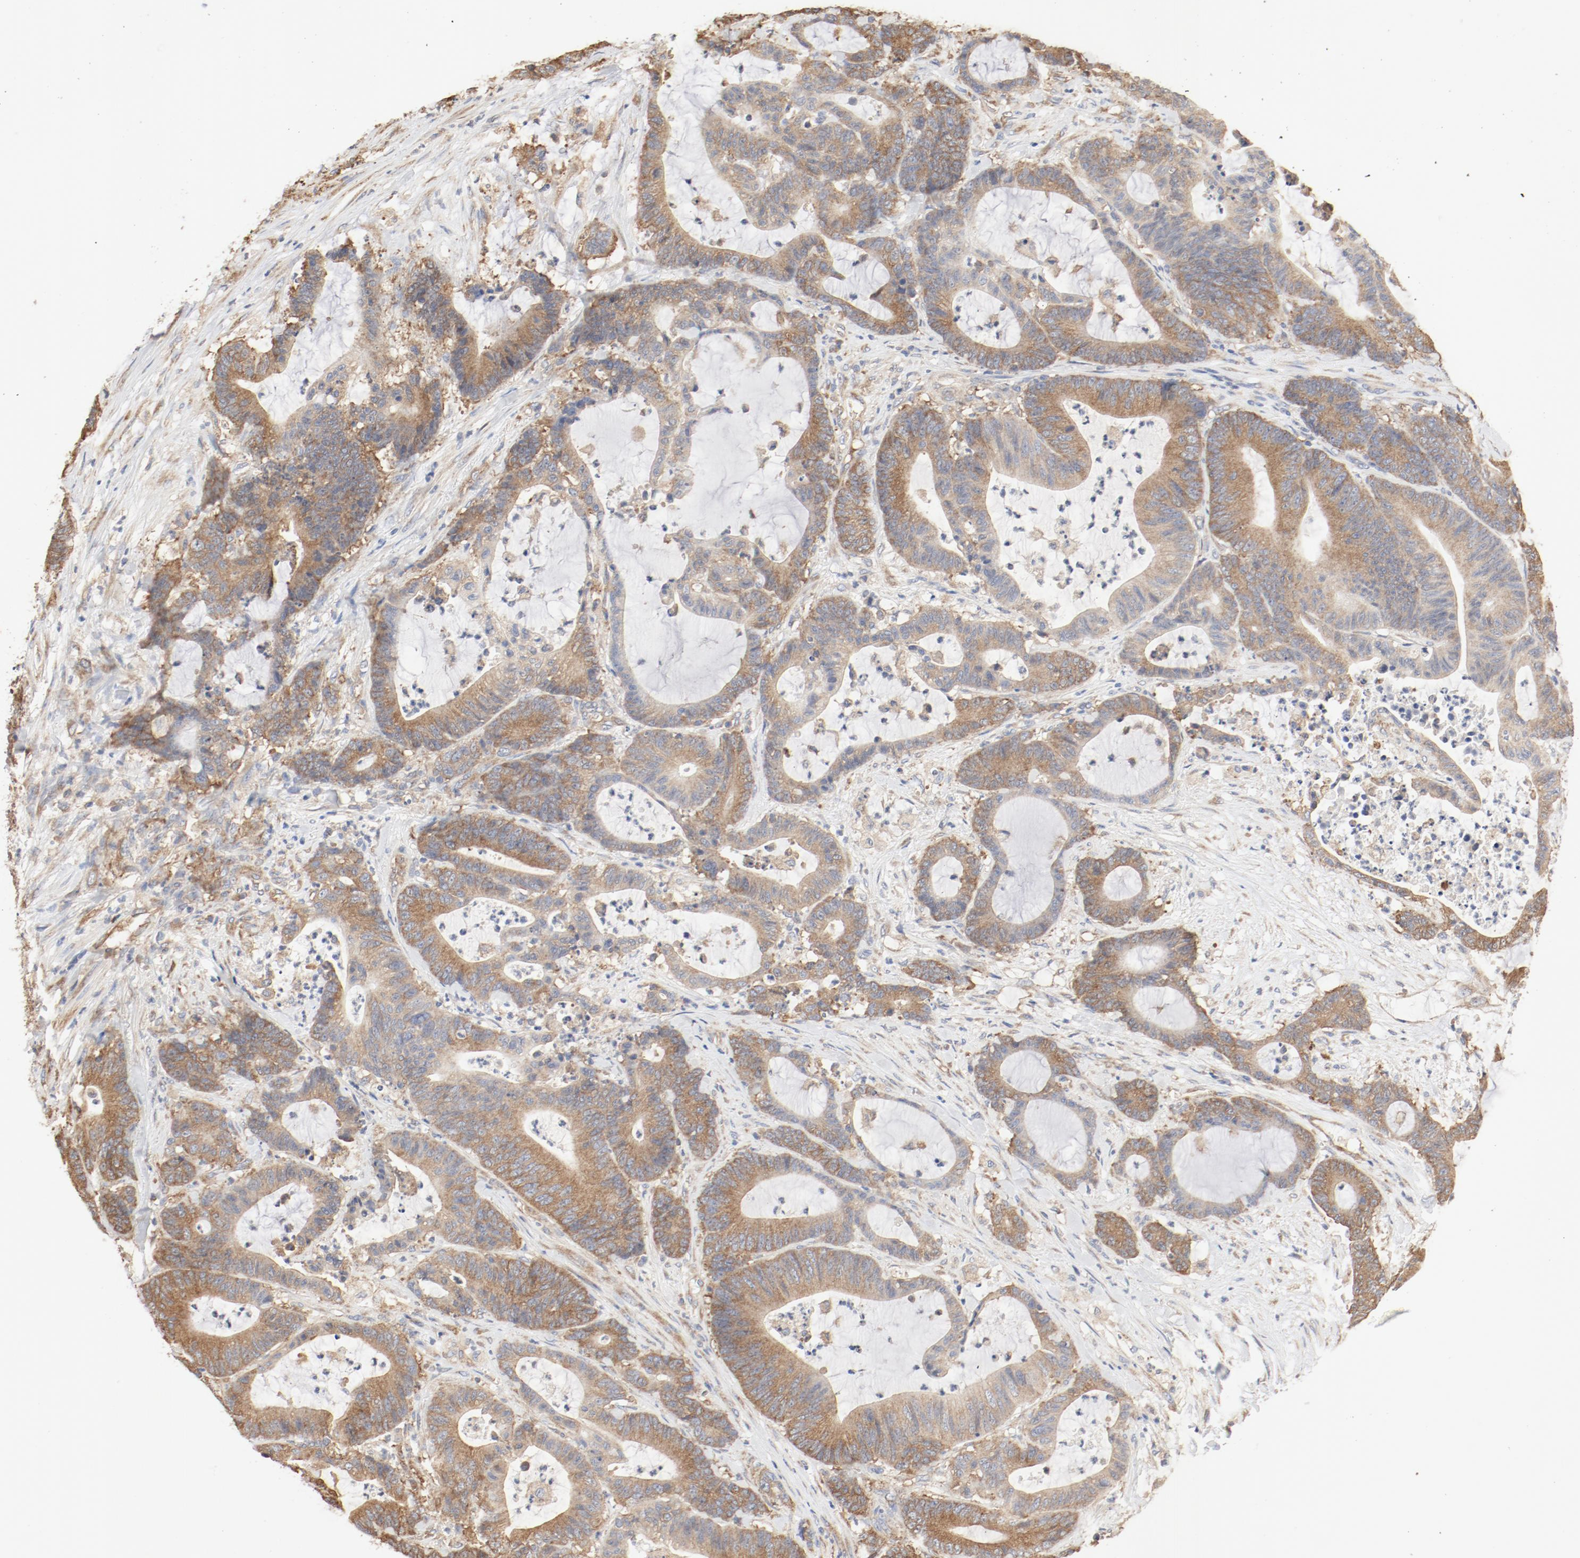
{"staining": {"intensity": "moderate", "quantity": ">75%", "location": "cytoplasmic/membranous"}, "tissue": "colorectal cancer", "cell_type": "Tumor cells", "image_type": "cancer", "snomed": [{"axis": "morphology", "description": "Adenocarcinoma, NOS"}, {"axis": "topography", "description": "Colon"}], "caption": "A photomicrograph of colorectal adenocarcinoma stained for a protein shows moderate cytoplasmic/membranous brown staining in tumor cells.", "gene": "RPS6", "patient": {"sex": "female", "age": 84}}